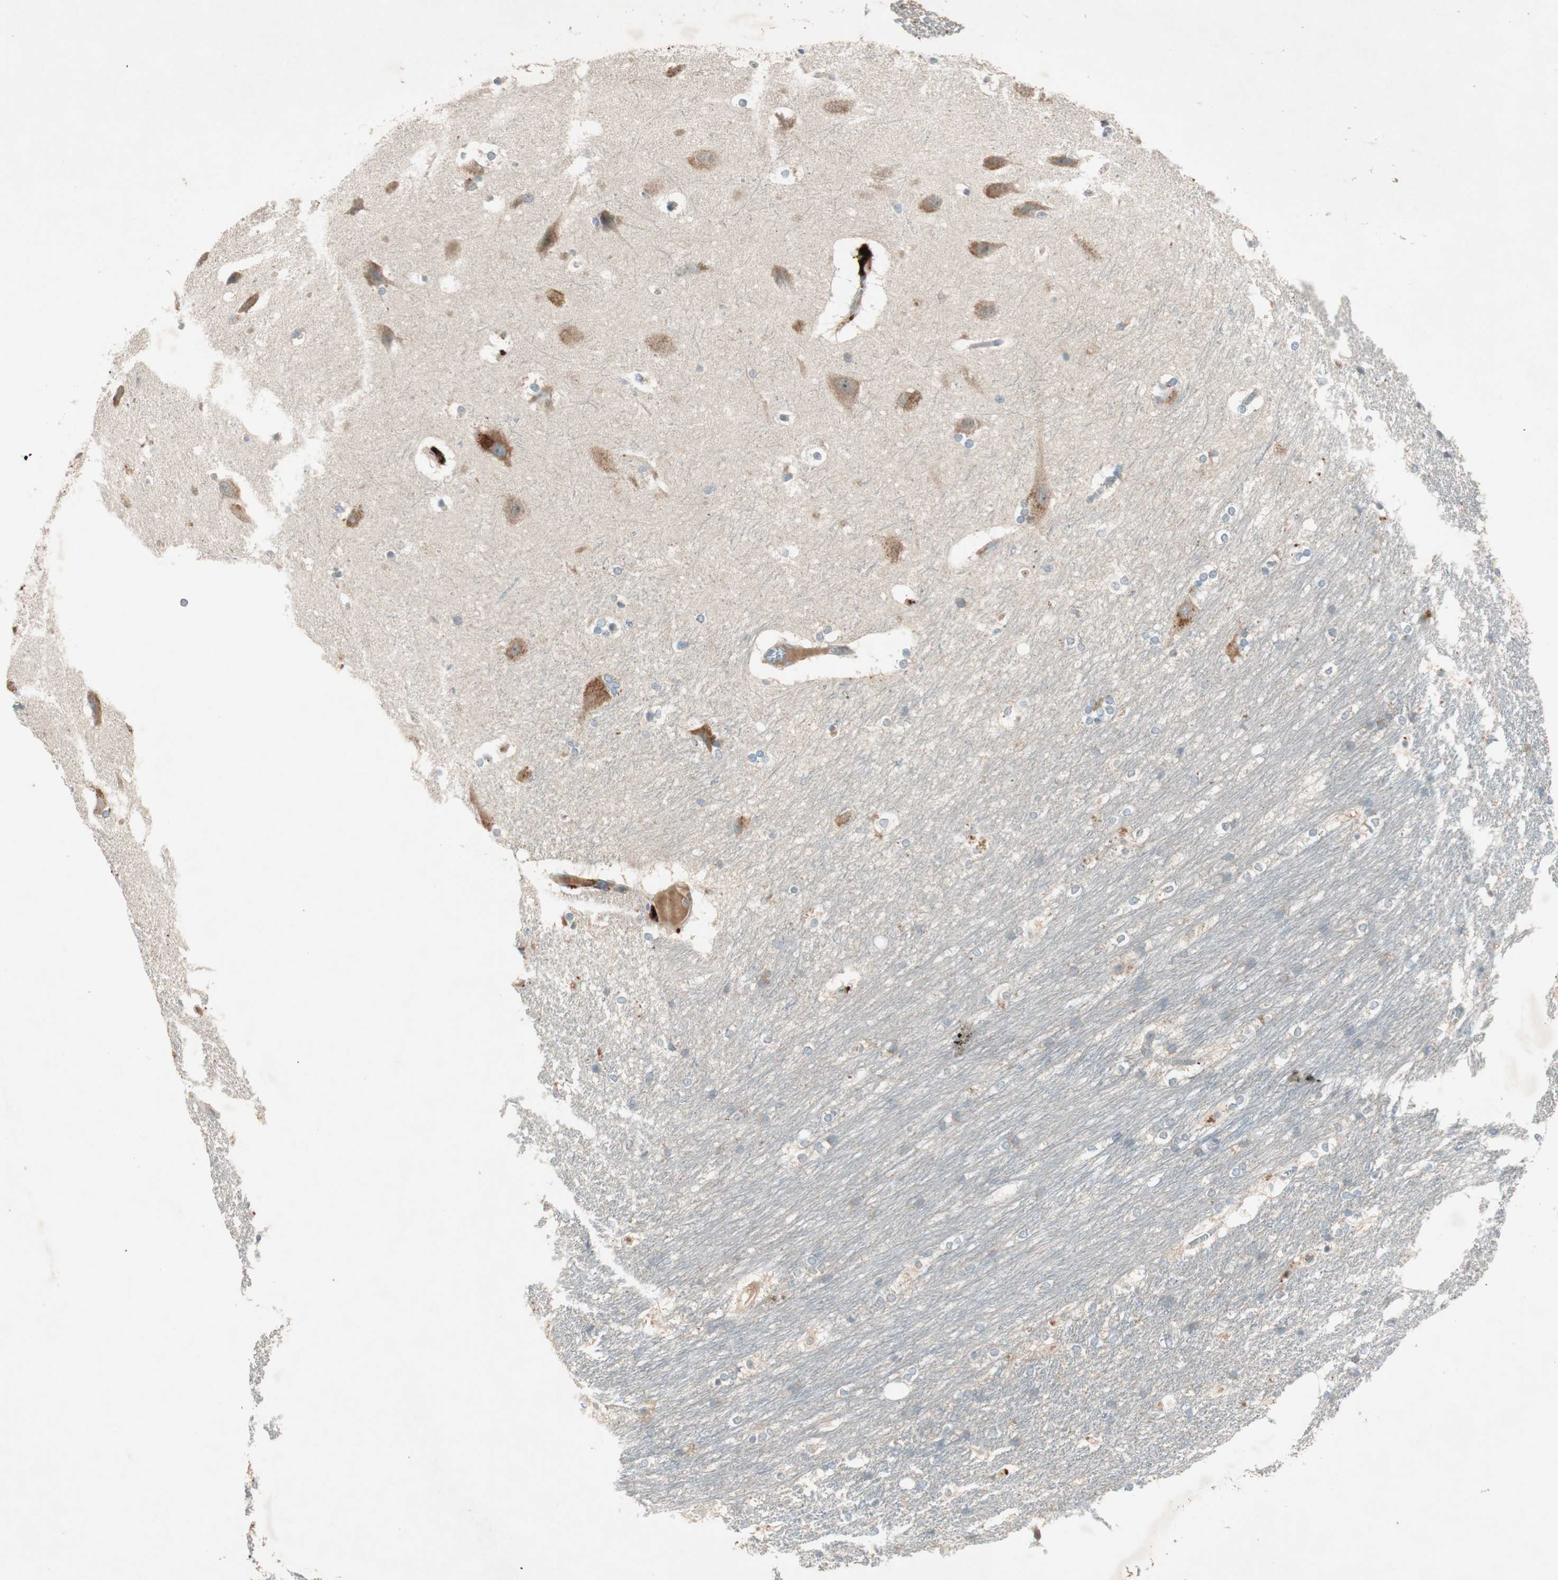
{"staining": {"intensity": "weak", "quantity": "25%-75%", "location": "cytoplasmic/membranous"}, "tissue": "hippocampus", "cell_type": "Glial cells", "image_type": "normal", "snomed": [{"axis": "morphology", "description": "Normal tissue, NOS"}, {"axis": "topography", "description": "Hippocampus"}], "caption": "A low amount of weak cytoplasmic/membranous staining is present in approximately 25%-75% of glial cells in unremarkable hippocampus. Nuclei are stained in blue.", "gene": "APOO", "patient": {"sex": "female", "age": 19}}